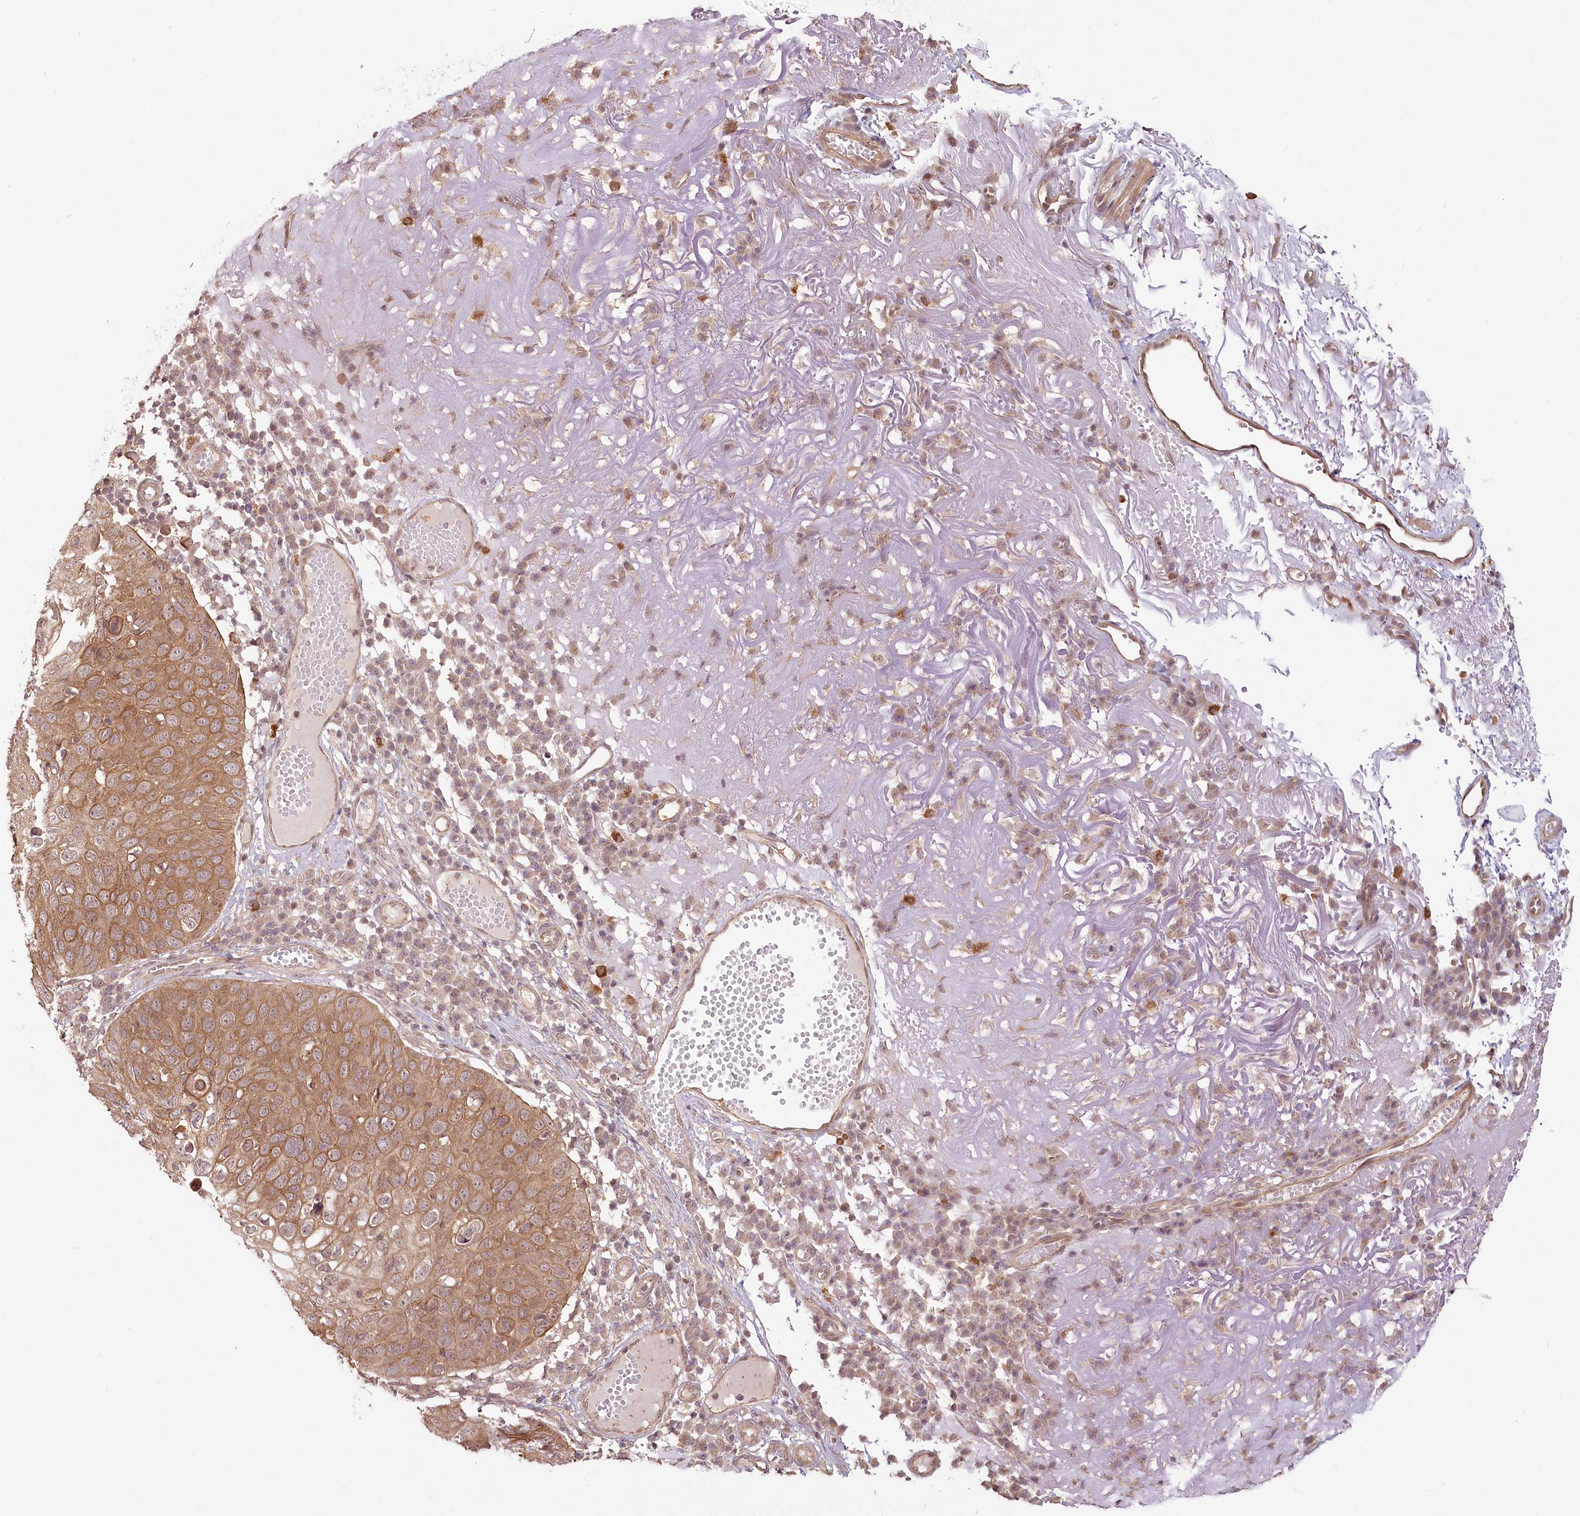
{"staining": {"intensity": "moderate", "quantity": ">75%", "location": "cytoplasmic/membranous,nuclear"}, "tissue": "skin cancer", "cell_type": "Tumor cells", "image_type": "cancer", "snomed": [{"axis": "morphology", "description": "Squamous cell carcinoma, NOS"}, {"axis": "topography", "description": "Skin"}], "caption": "Protein staining of skin cancer (squamous cell carcinoma) tissue demonstrates moderate cytoplasmic/membranous and nuclear positivity in approximately >75% of tumor cells. (brown staining indicates protein expression, while blue staining denotes nuclei).", "gene": "R3HDM2", "patient": {"sex": "female", "age": 90}}